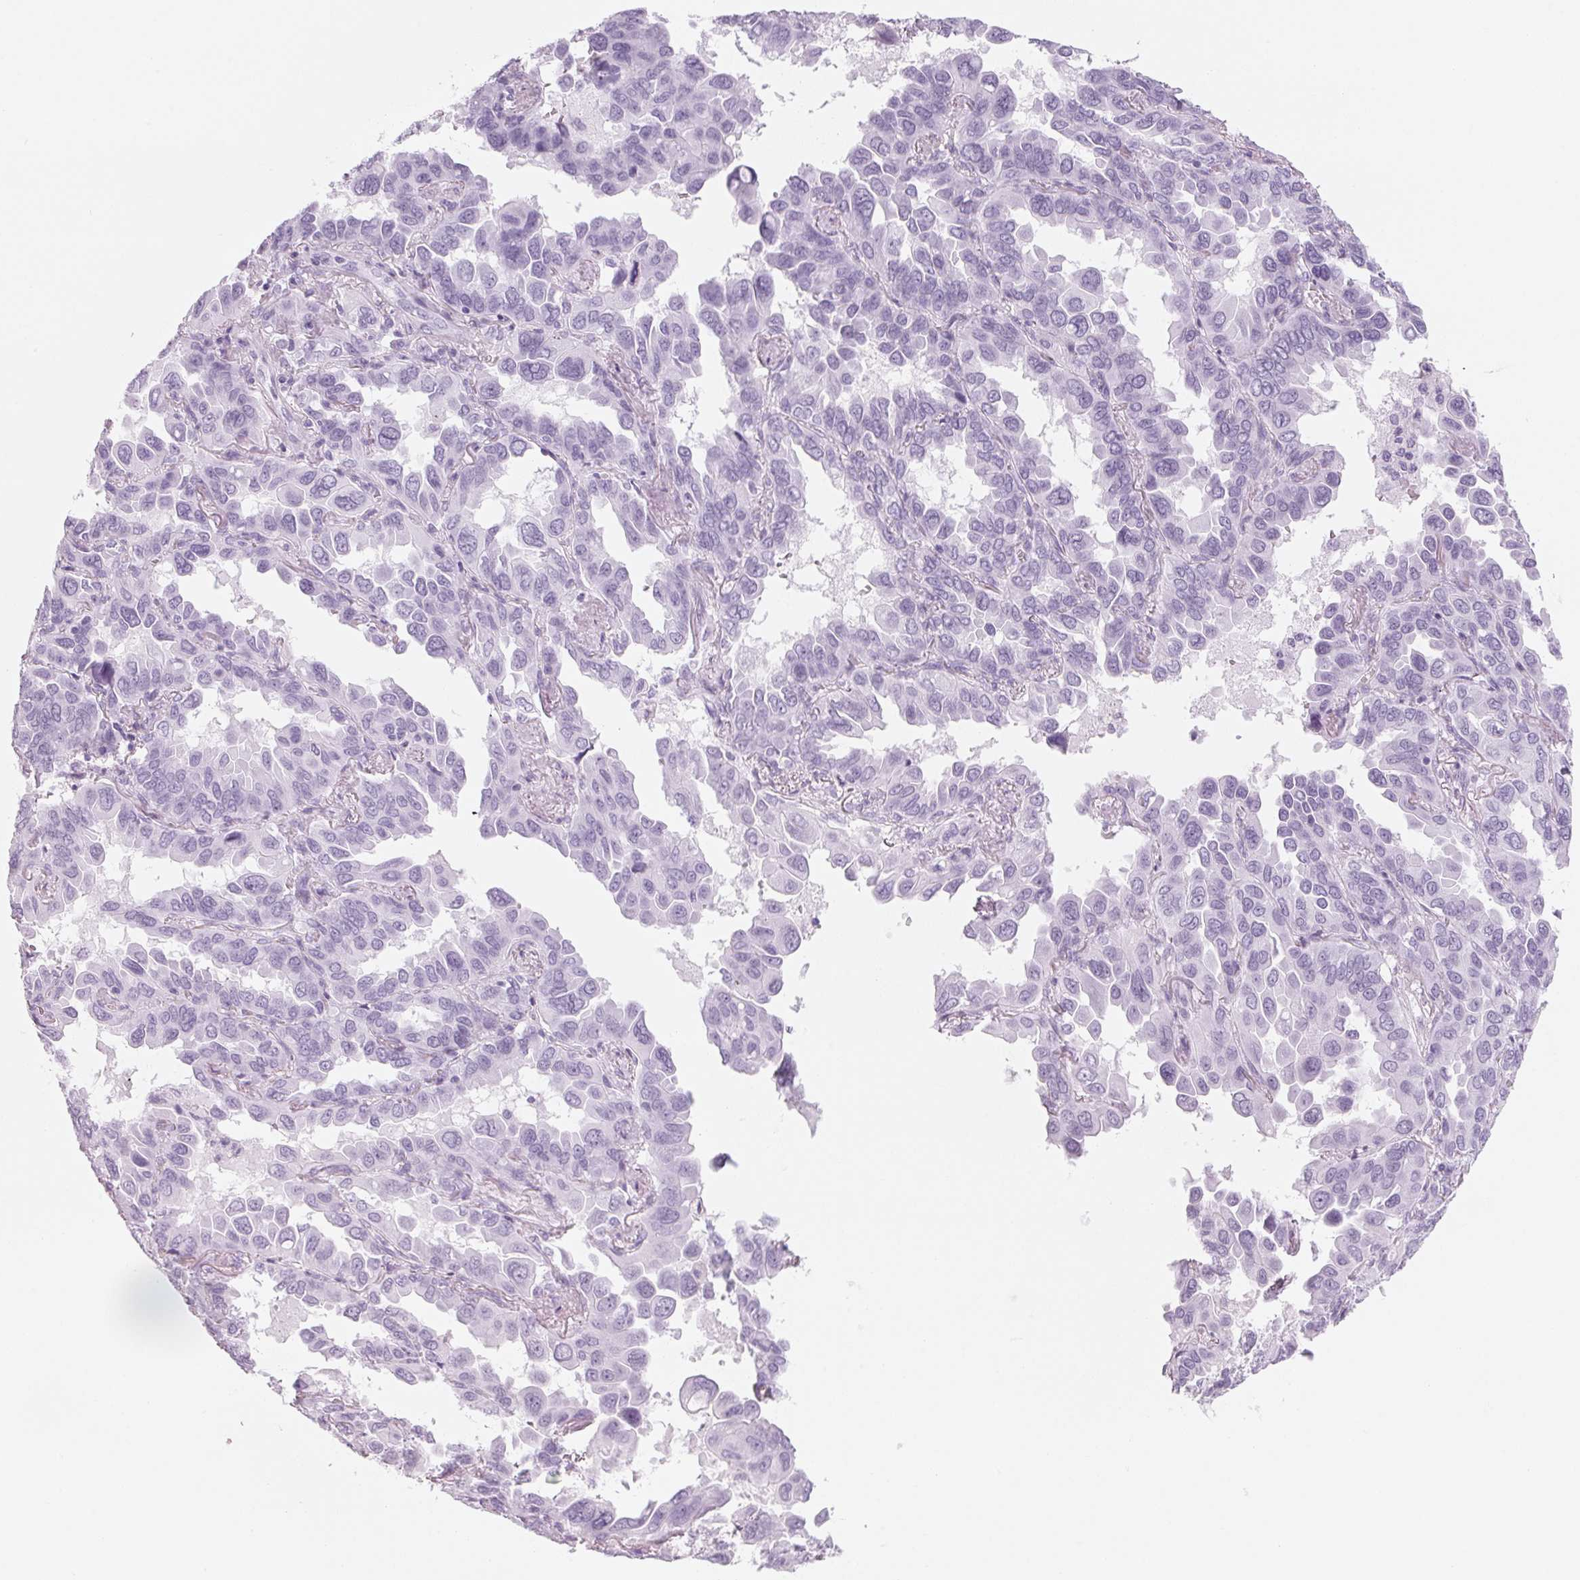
{"staining": {"intensity": "negative", "quantity": "none", "location": "none"}, "tissue": "lung cancer", "cell_type": "Tumor cells", "image_type": "cancer", "snomed": [{"axis": "morphology", "description": "Adenocarcinoma, NOS"}, {"axis": "topography", "description": "Lung"}], "caption": "The micrograph exhibits no staining of tumor cells in adenocarcinoma (lung).", "gene": "DNTTIP2", "patient": {"sex": "male", "age": 64}}